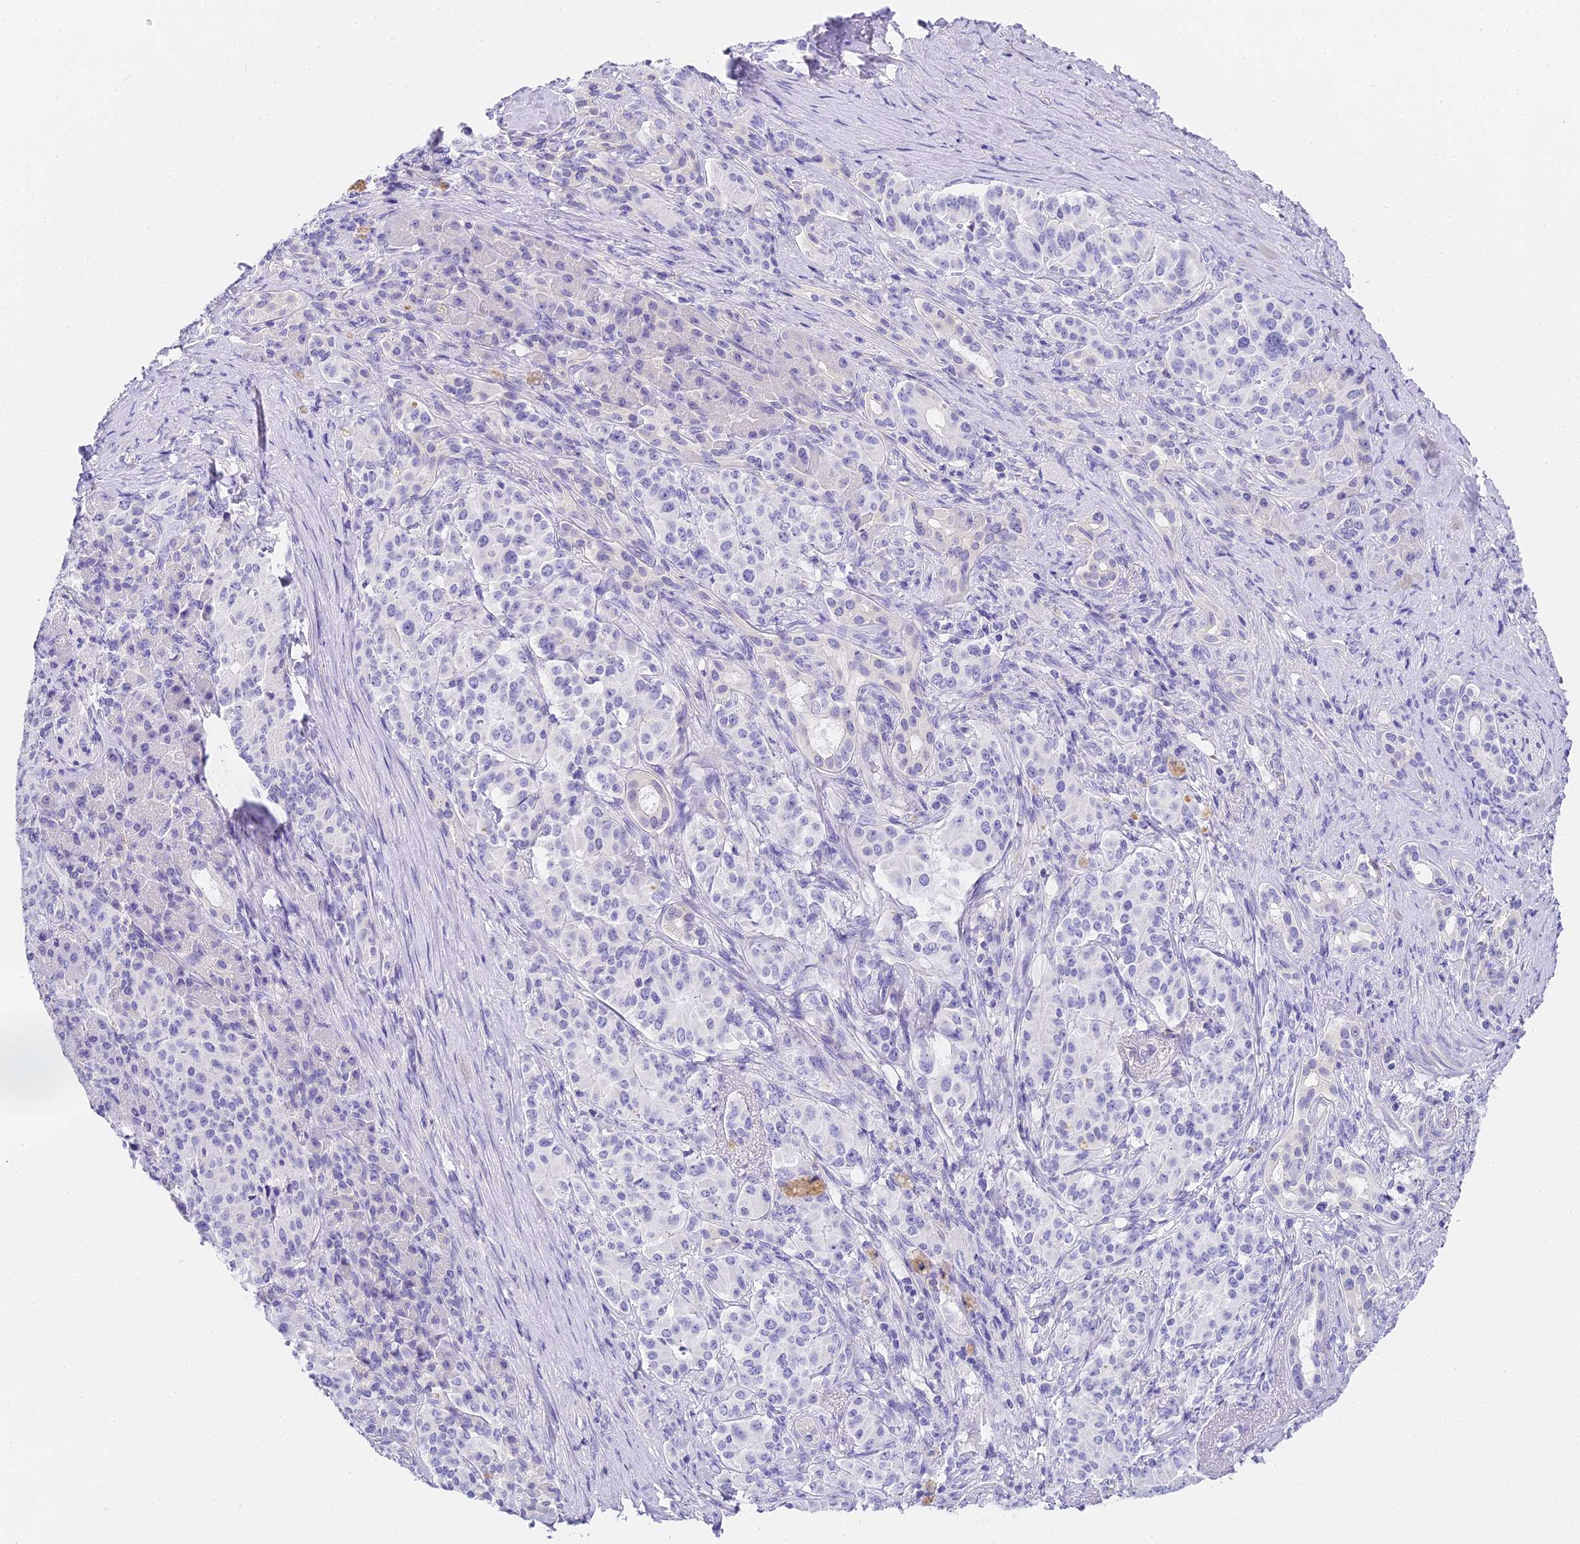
{"staining": {"intensity": "negative", "quantity": "none", "location": "none"}, "tissue": "pancreatic cancer", "cell_type": "Tumor cells", "image_type": "cancer", "snomed": [{"axis": "morphology", "description": "Adenocarcinoma, NOS"}, {"axis": "topography", "description": "Pancreas"}], "caption": "IHC micrograph of neoplastic tissue: pancreatic cancer (adenocarcinoma) stained with DAB shows no significant protein expression in tumor cells.", "gene": "ABHD14A-ACY1", "patient": {"sex": "female", "age": 74}}